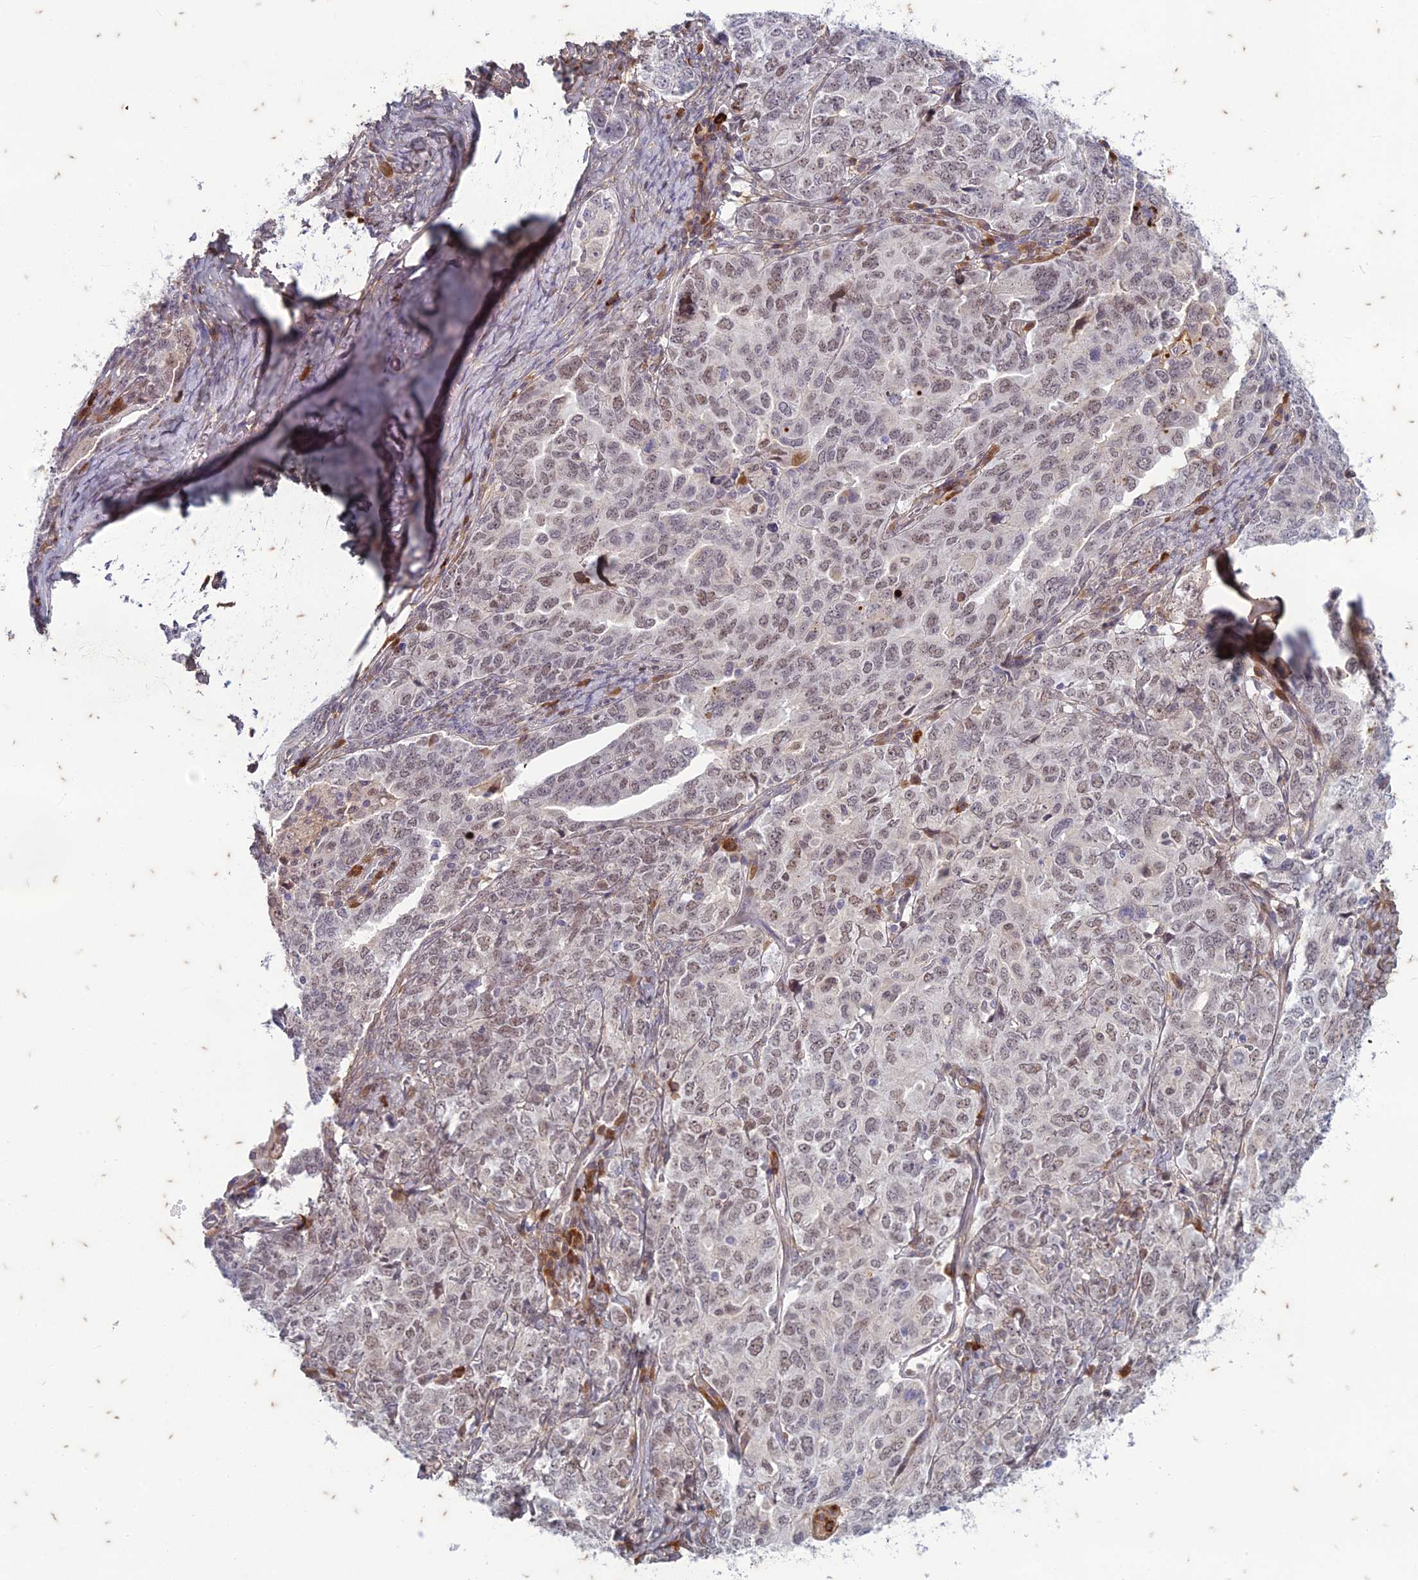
{"staining": {"intensity": "weak", "quantity": ">75%", "location": "nuclear"}, "tissue": "ovarian cancer", "cell_type": "Tumor cells", "image_type": "cancer", "snomed": [{"axis": "morphology", "description": "Carcinoma, endometroid"}, {"axis": "topography", "description": "Ovary"}], "caption": "Protein positivity by immunohistochemistry reveals weak nuclear staining in about >75% of tumor cells in ovarian cancer (endometroid carcinoma).", "gene": "PABPN1L", "patient": {"sex": "female", "age": 62}}